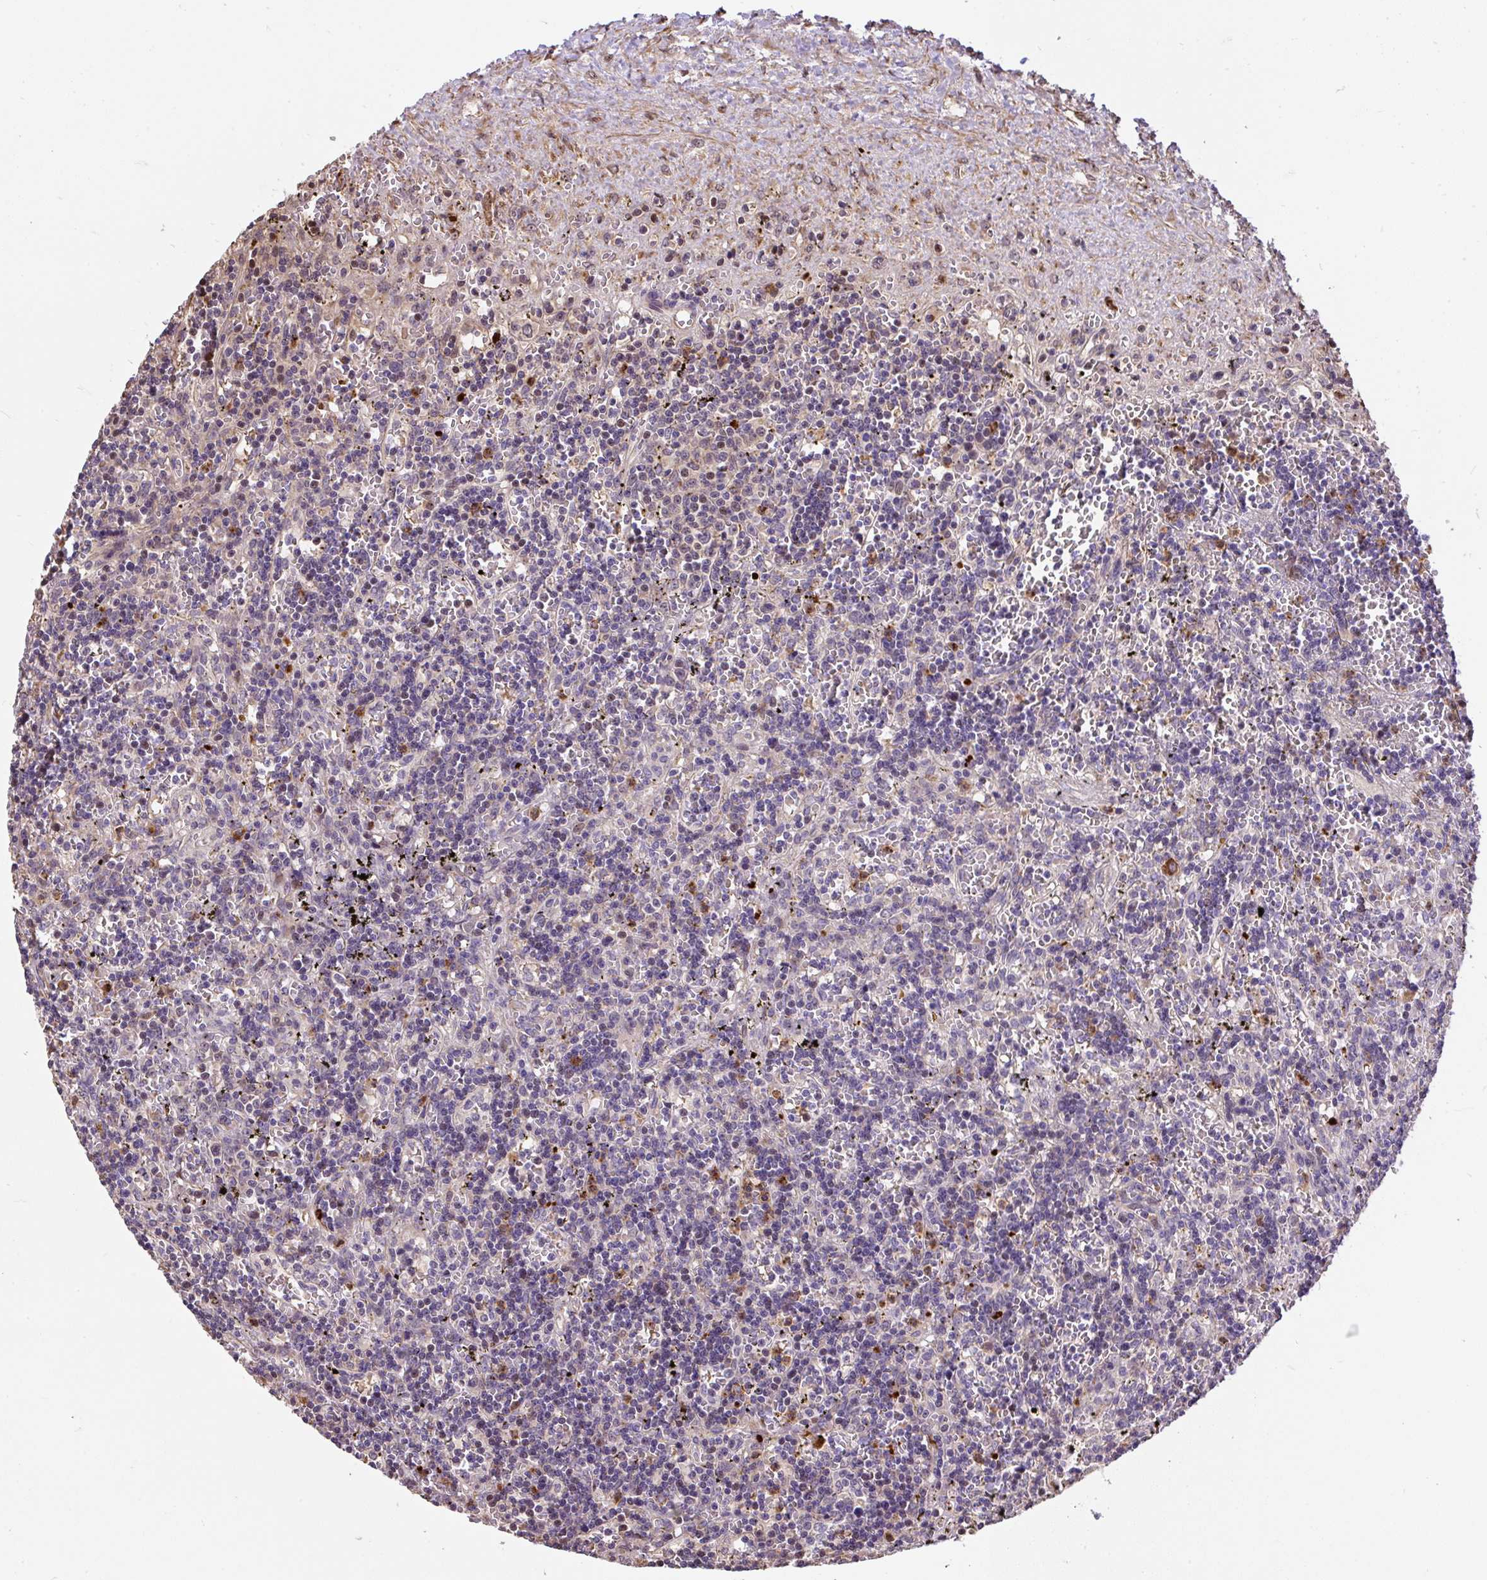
{"staining": {"intensity": "negative", "quantity": "none", "location": "none"}, "tissue": "lymphoma", "cell_type": "Tumor cells", "image_type": "cancer", "snomed": [{"axis": "morphology", "description": "Malignant lymphoma, non-Hodgkin's type, Low grade"}, {"axis": "topography", "description": "Spleen"}], "caption": "Tumor cells are negative for protein expression in human malignant lymphoma, non-Hodgkin's type (low-grade). The staining was performed using DAB (3,3'-diaminobenzidine) to visualize the protein expression in brown, while the nuclei were stained in blue with hematoxylin (Magnification: 20x).", "gene": "PUS7L", "patient": {"sex": "male", "age": 60}}